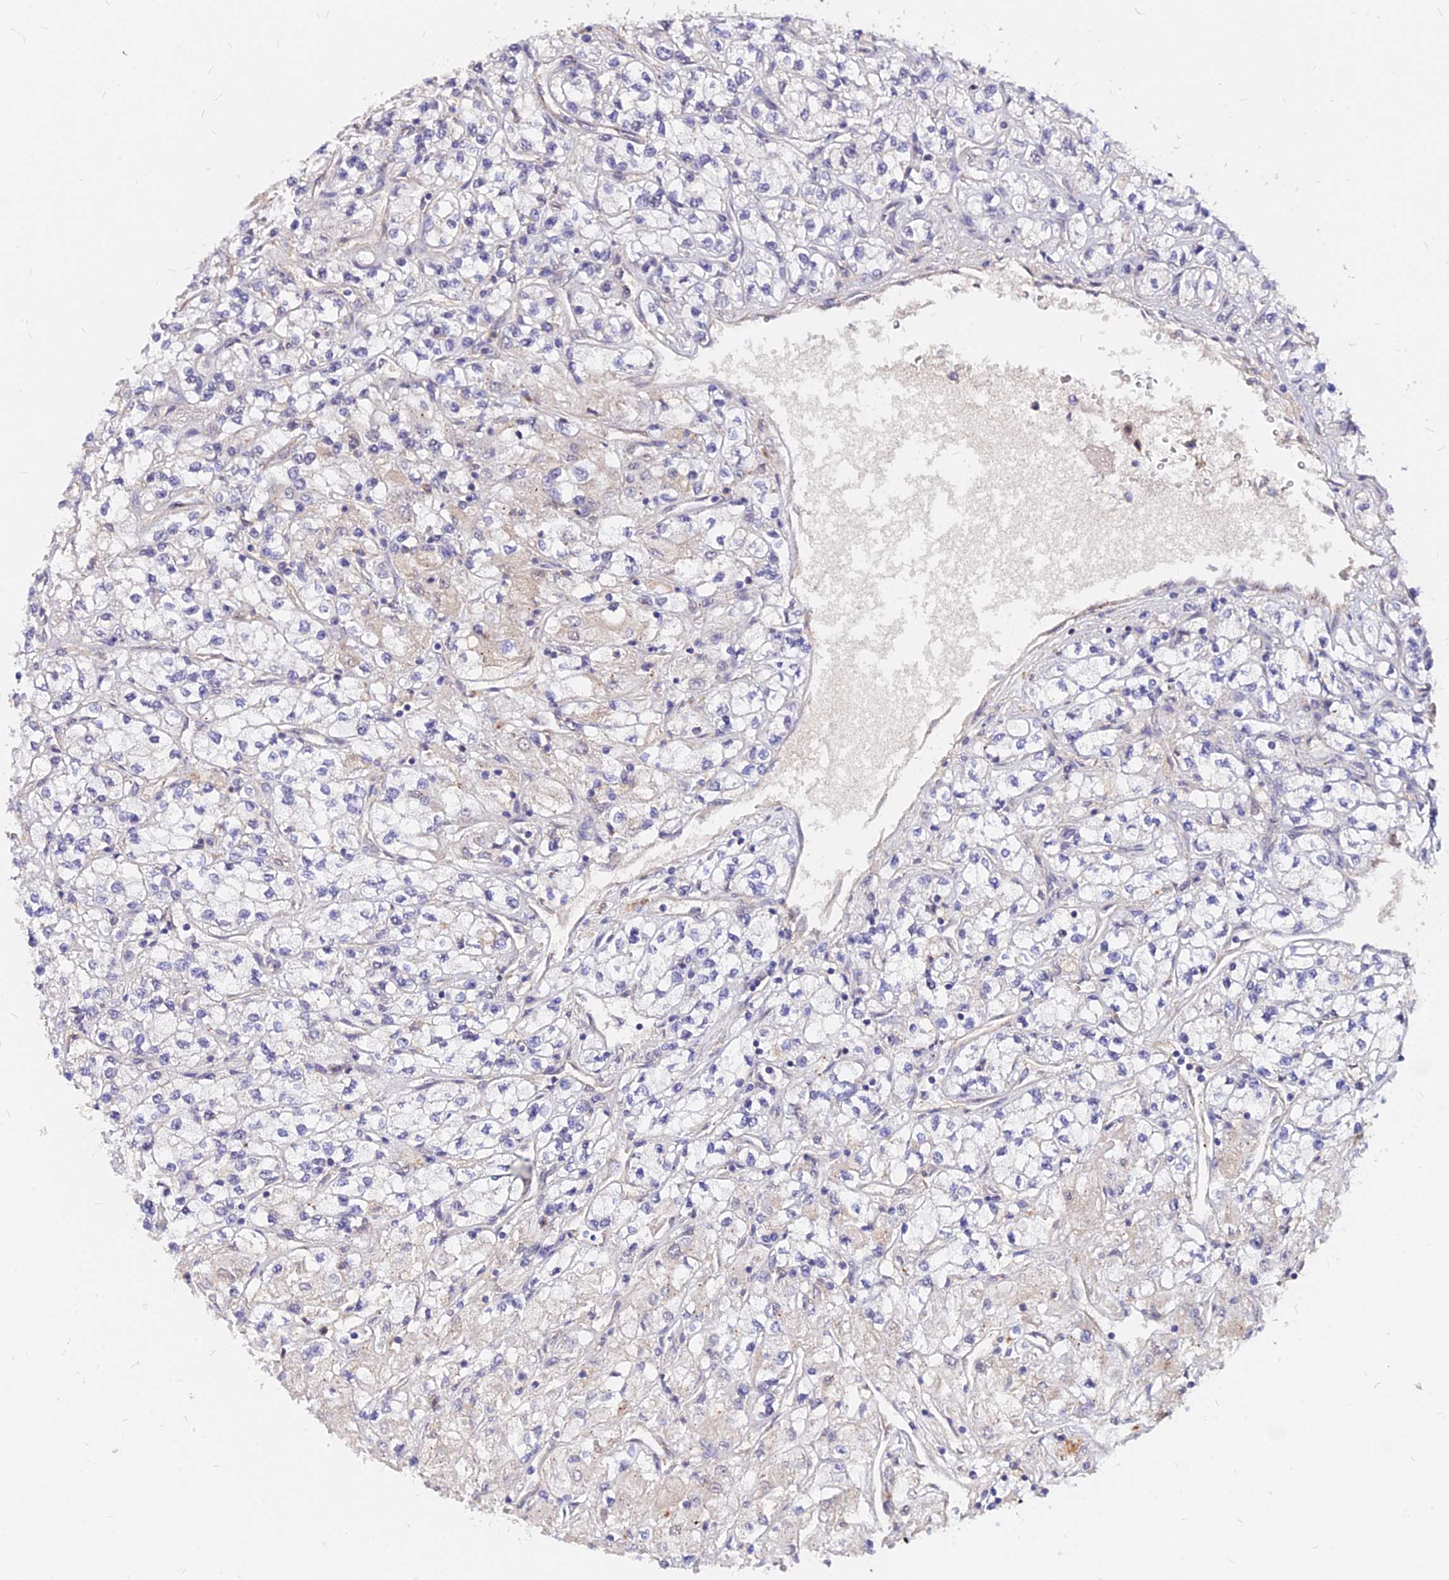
{"staining": {"intensity": "negative", "quantity": "none", "location": "none"}, "tissue": "renal cancer", "cell_type": "Tumor cells", "image_type": "cancer", "snomed": [{"axis": "morphology", "description": "Adenocarcinoma, NOS"}, {"axis": "topography", "description": "Kidney"}], "caption": "Immunohistochemical staining of human adenocarcinoma (renal) exhibits no significant expression in tumor cells.", "gene": "C11orf68", "patient": {"sex": "male", "age": 80}}